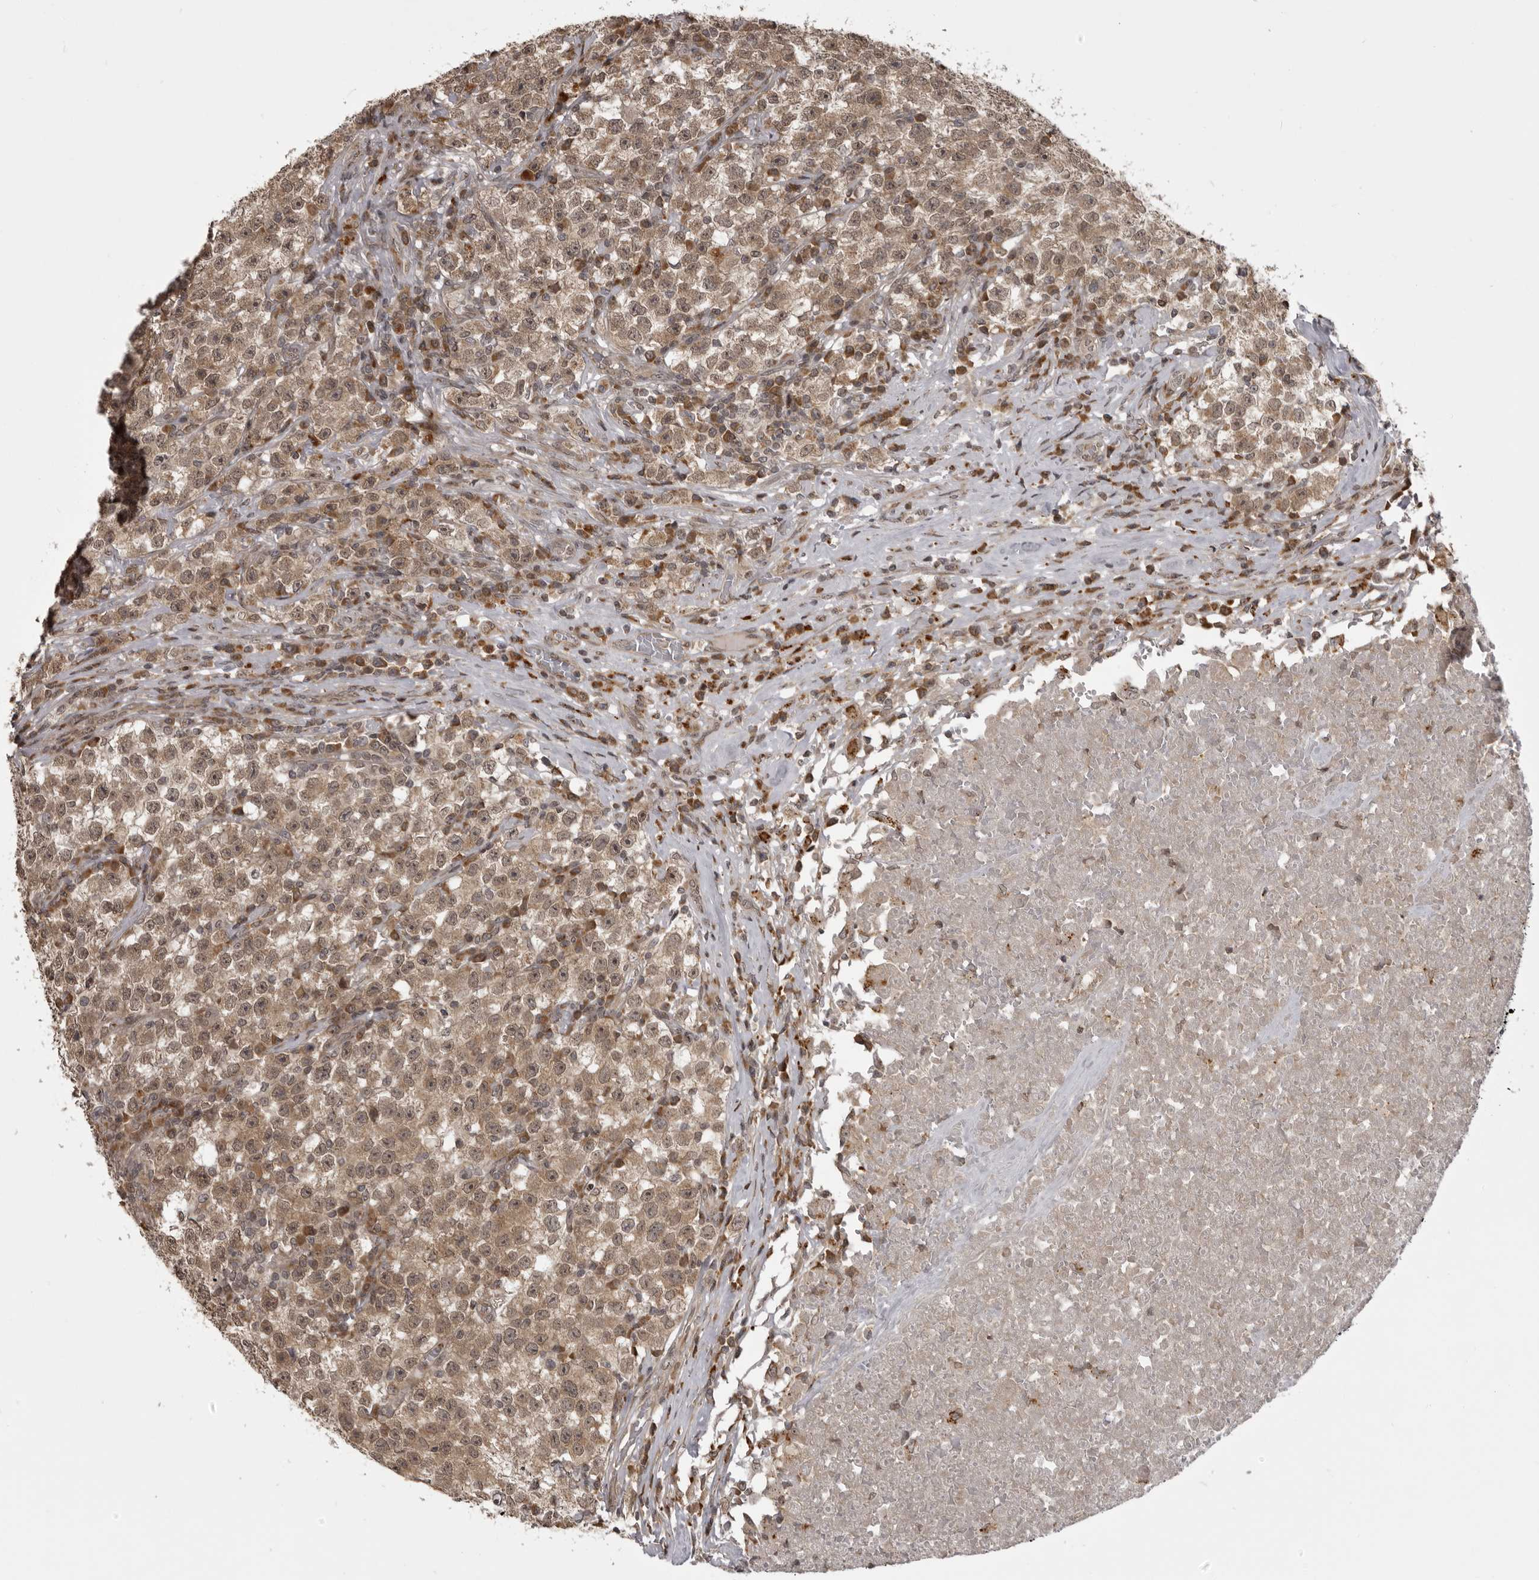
{"staining": {"intensity": "moderate", "quantity": ">75%", "location": "cytoplasmic/membranous,nuclear"}, "tissue": "testis cancer", "cell_type": "Tumor cells", "image_type": "cancer", "snomed": [{"axis": "morphology", "description": "Seminoma, NOS"}, {"axis": "topography", "description": "Testis"}], "caption": "Immunohistochemical staining of human seminoma (testis) exhibits moderate cytoplasmic/membranous and nuclear protein expression in about >75% of tumor cells. Ihc stains the protein of interest in brown and the nuclei are stained blue.", "gene": "C1orf109", "patient": {"sex": "male", "age": 22}}